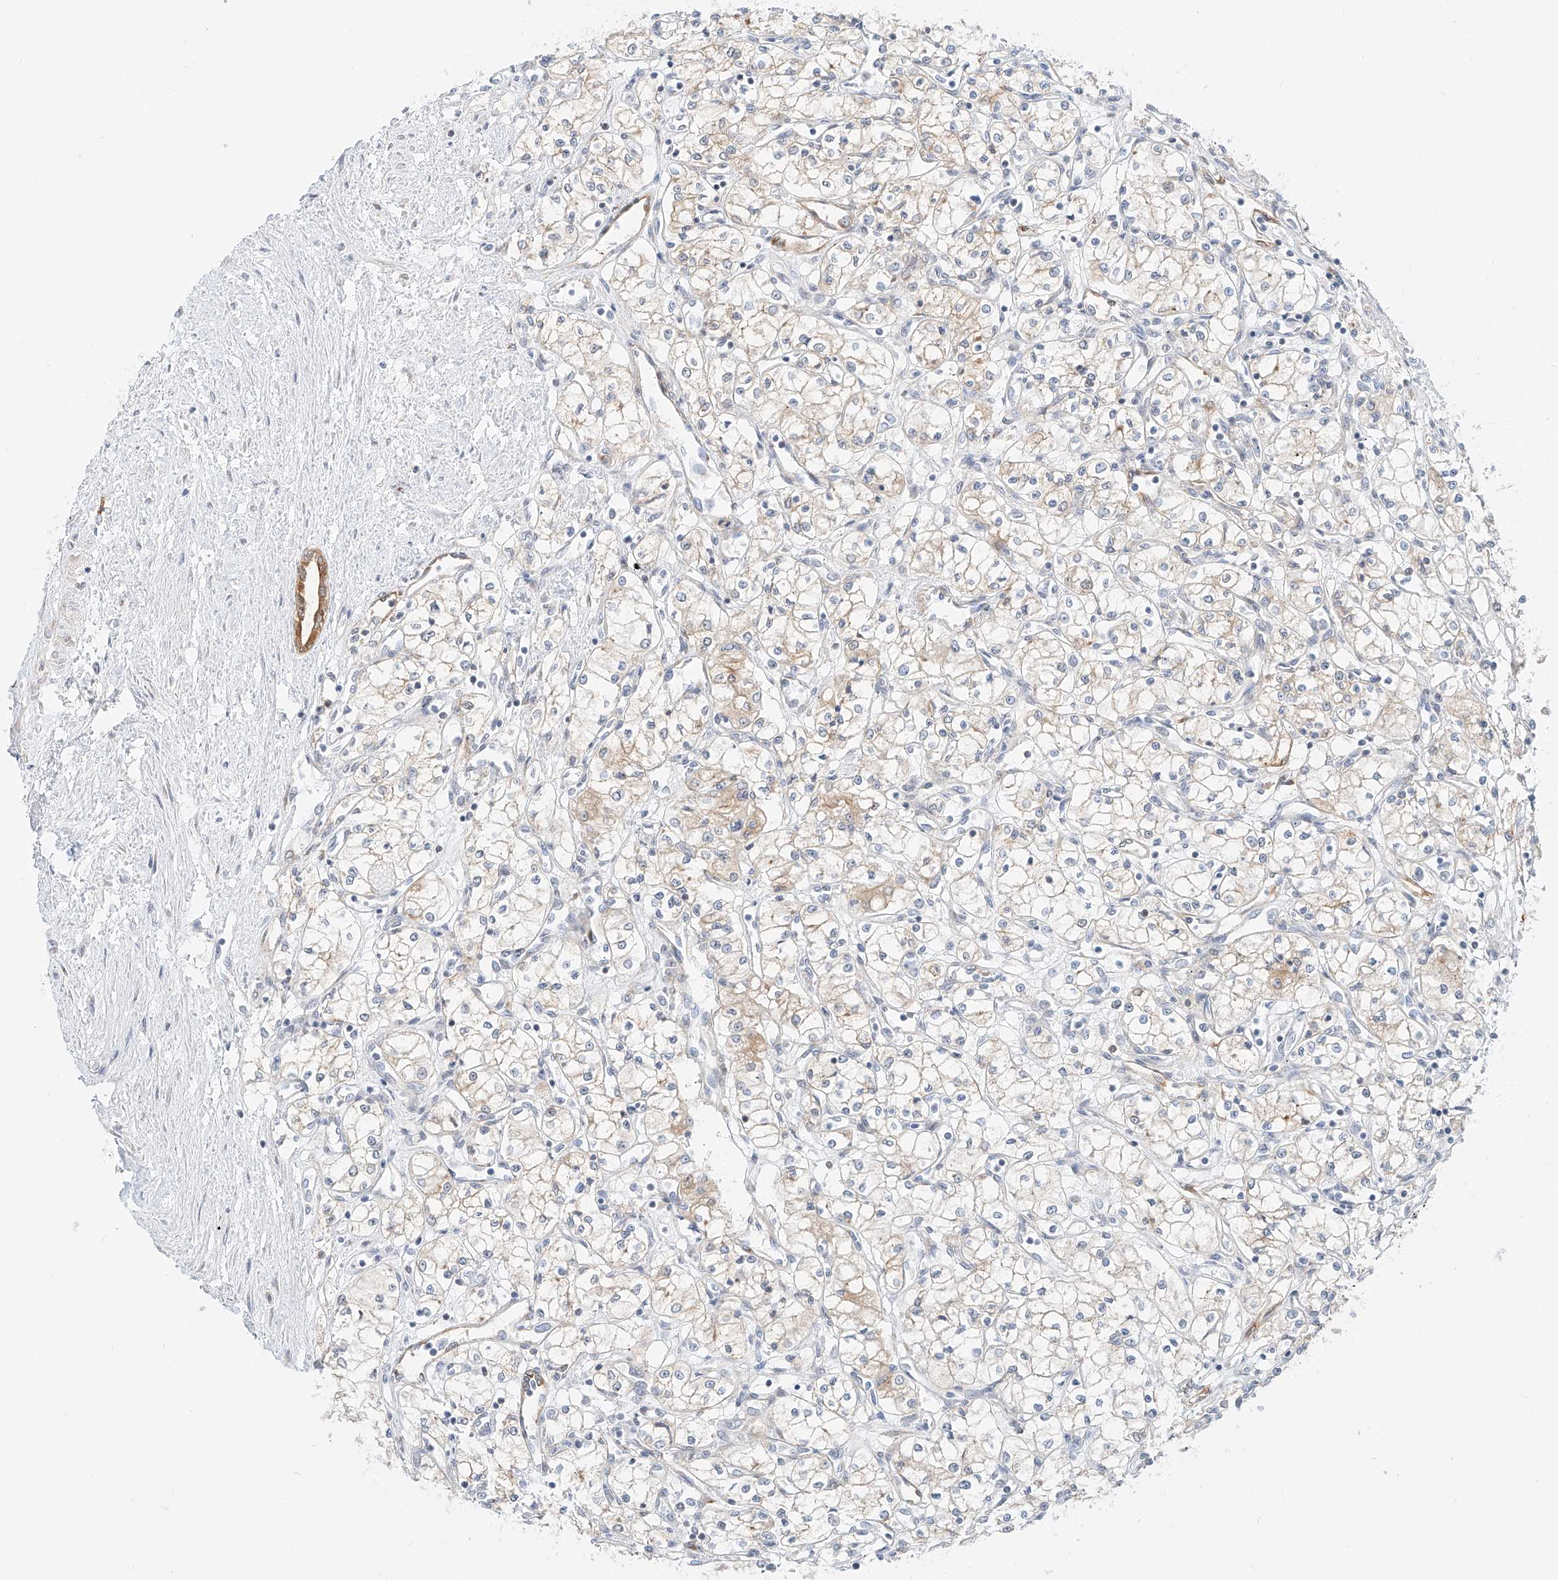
{"staining": {"intensity": "weak", "quantity": "<25%", "location": "cytoplasmic/membranous"}, "tissue": "renal cancer", "cell_type": "Tumor cells", "image_type": "cancer", "snomed": [{"axis": "morphology", "description": "Adenocarcinoma, NOS"}, {"axis": "topography", "description": "Kidney"}], "caption": "Immunohistochemistry (IHC) histopathology image of renal cancer stained for a protein (brown), which reveals no staining in tumor cells.", "gene": "CARMIL1", "patient": {"sex": "male", "age": 59}}